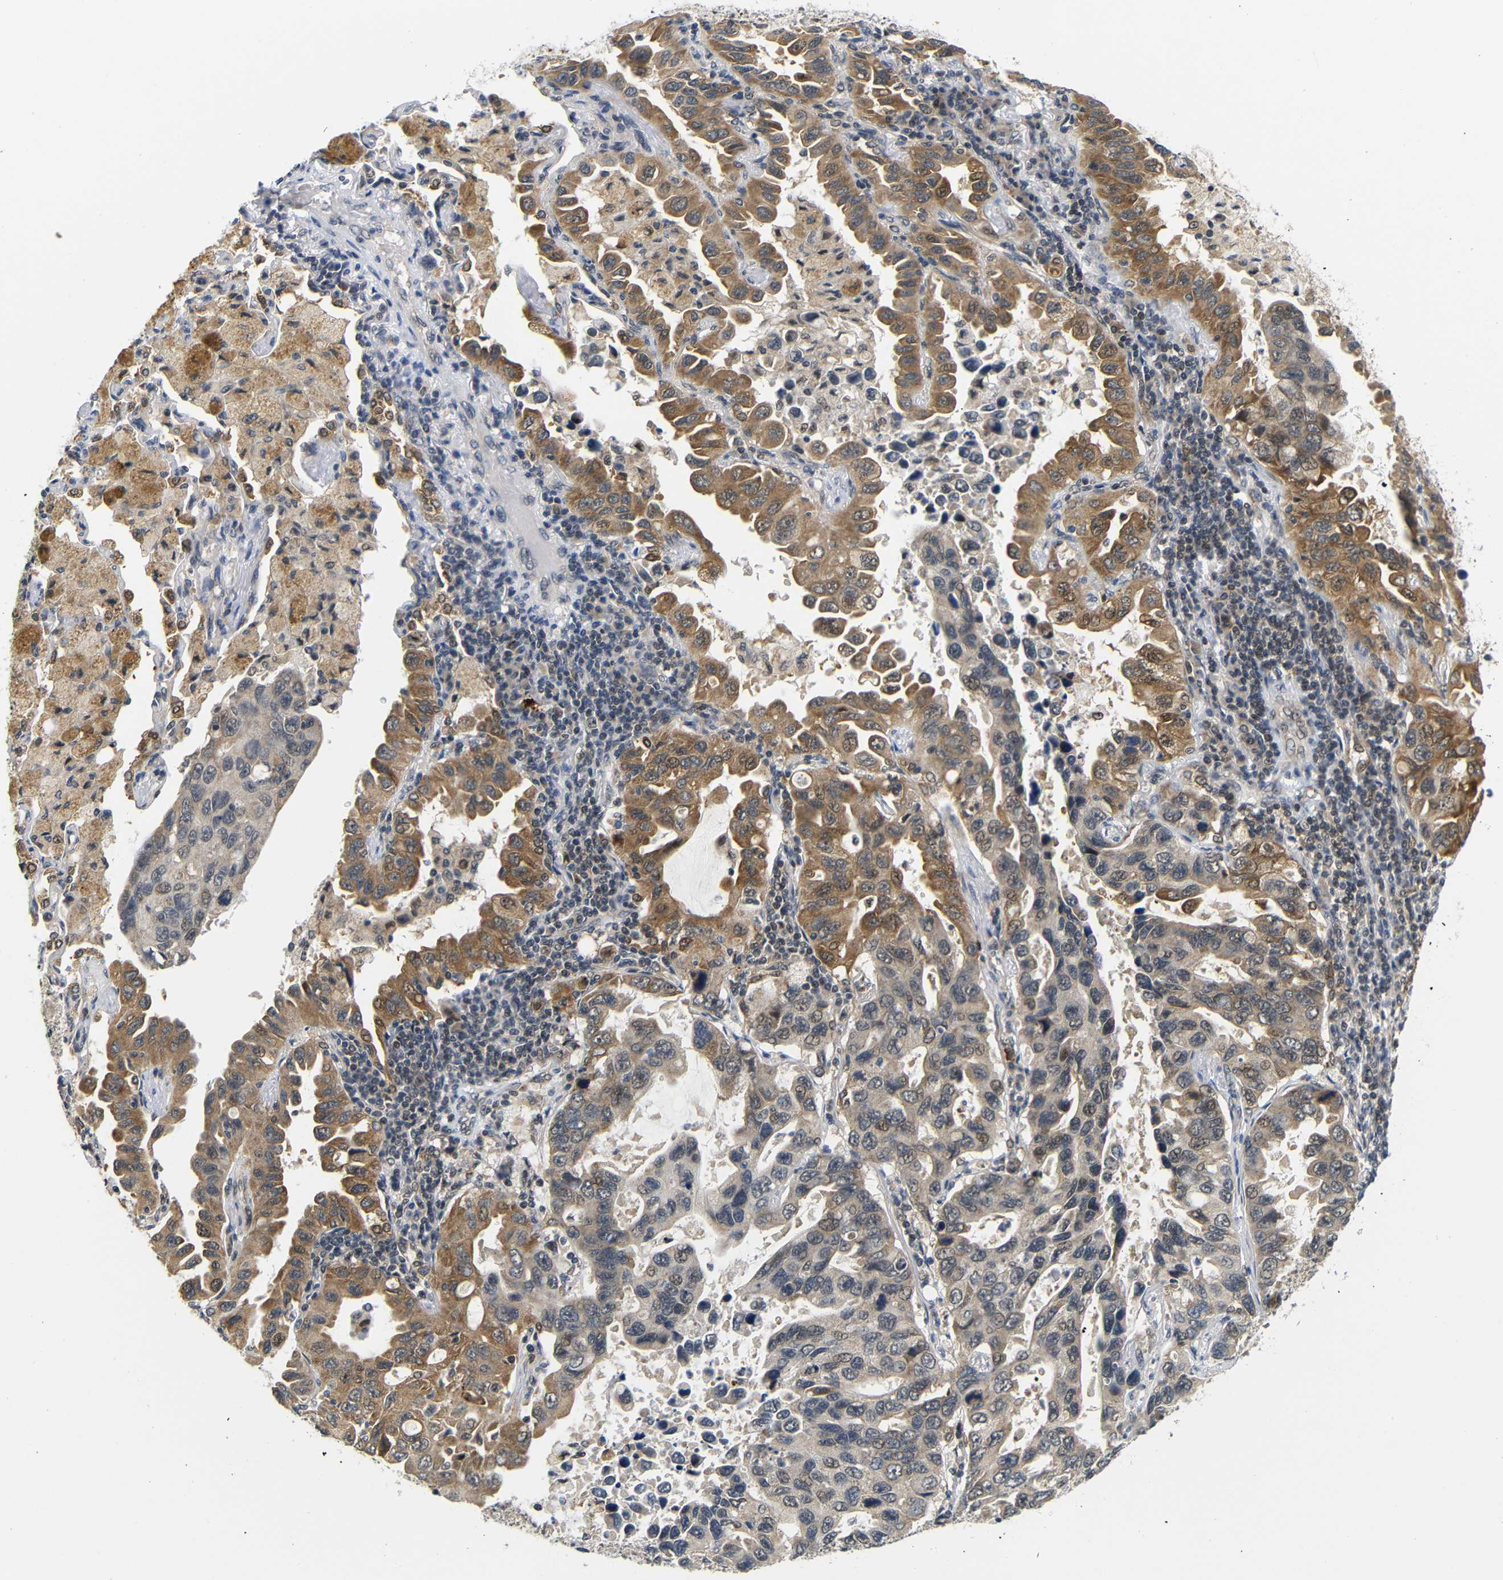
{"staining": {"intensity": "moderate", "quantity": ">75%", "location": "cytoplasmic/membranous,nuclear"}, "tissue": "lung cancer", "cell_type": "Tumor cells", "image_type": "cancer", "snomed": [{"axis": "morphology", "description": "Adenocarcinoma, NOS"}, {"axis": "topography", "description": "Lung"}], "caption": "Protein expression analysis of human lung cancer (adenocarcinoma) reveals moderate cytoplasmic/membranous and nuclear staining in about >75% of tumor cells. (Stains: DAB (3,3'-diaminobenzidine) in brown, nuclei in blue, Microscopy: brightfield microscopy at high magnification).", "gene": "GJA5", "patient": {"sex": "male", "age": 64}}